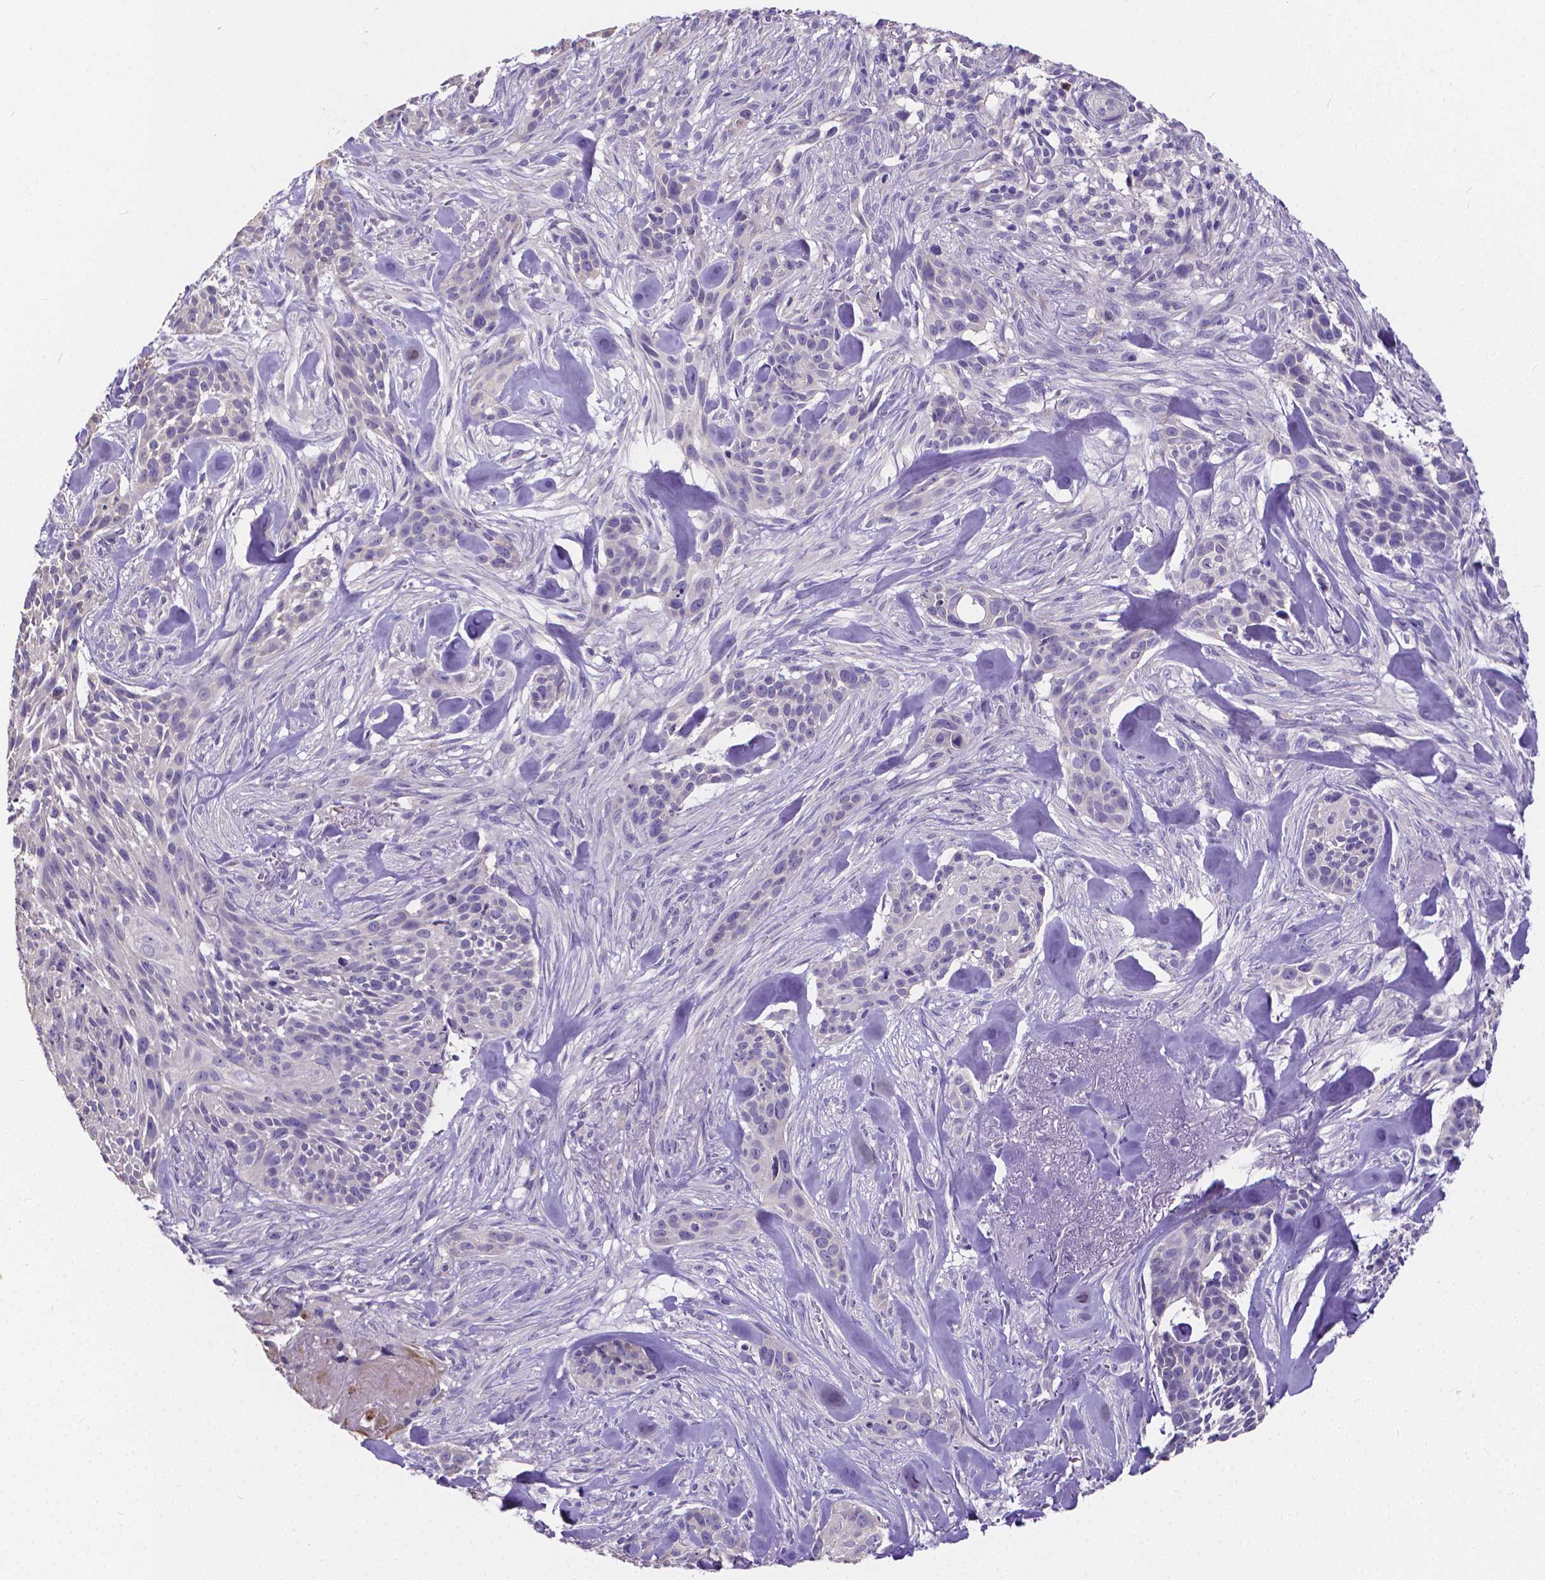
{"staining": {"intensity": "negative", "quantity": "none", "location": "none"}, "tissue": "skin cancer", "cell_type": "Tumor cells", "image_type": "cancer", "snomed": [{"axis": "morphology", "description": "Basal cell carcinoma"}, {"axis": "topography", "description": "Skin"}], "caption": "Human skin cancer (basal cell carcinoma) stained for a protein using IHC shows no positivity in tumor cells.", "gene": "ATP6V1D", "patient": {"sex": "male", "age": 87}}